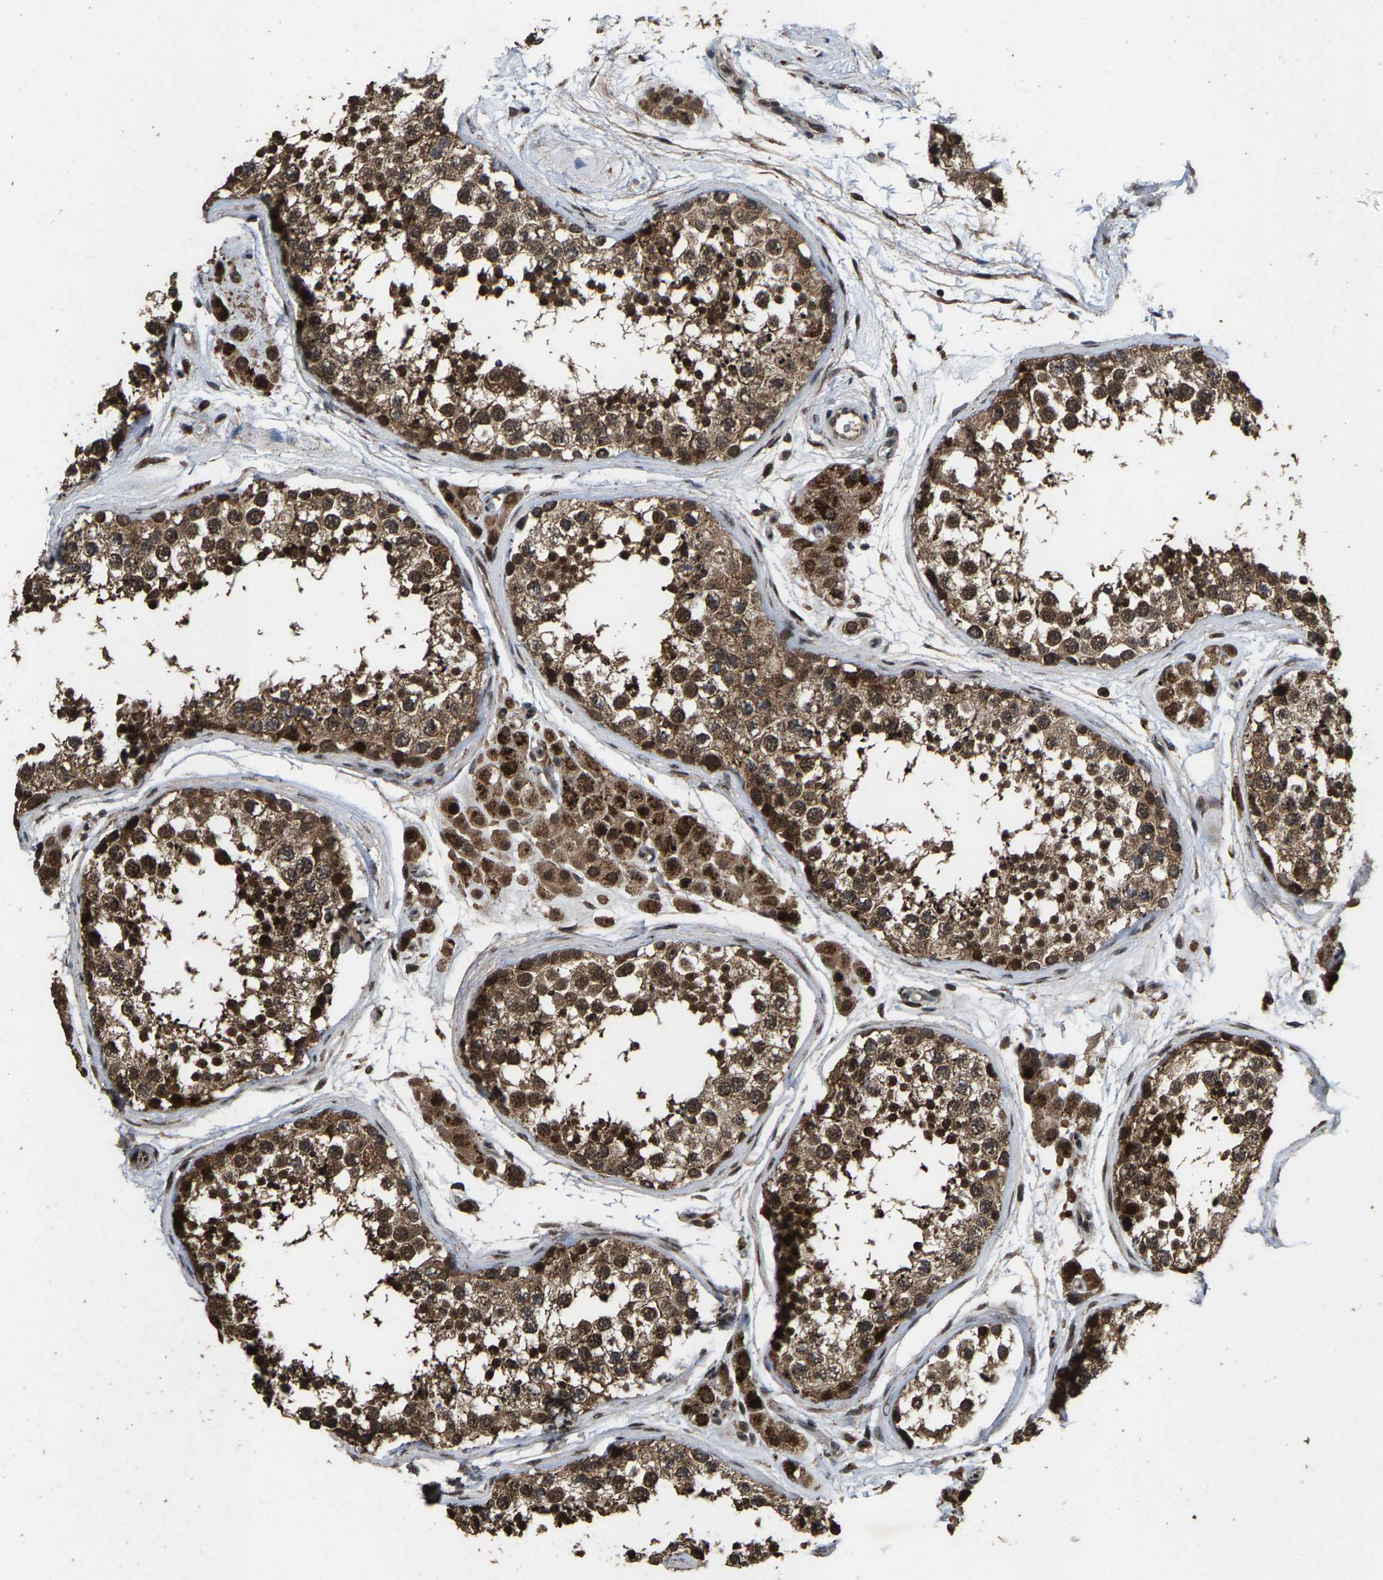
{"staining": {"intensity": "strong", "quantity": ">75%", "location": "cytoplasmic/membranous"}, "tissue": "testis", "cell_type": "Cells in seminiferous ducts", "image_type": "normal", "snomed": [{"axis": "morphology", "description": "Normal tissue, NOS"}, {"axis": "topography", "description": "Testis"}], "caption": "A brown stain labels strong cytoplasmic/membranous staining of a protein in cells in seminiferous ducts of unremarkable testis. (brown staining indicates protein expression, while blue staining denotes nuclei).", "gene": "HAUS6", "patient": {"sex": "male", "age": 56}}